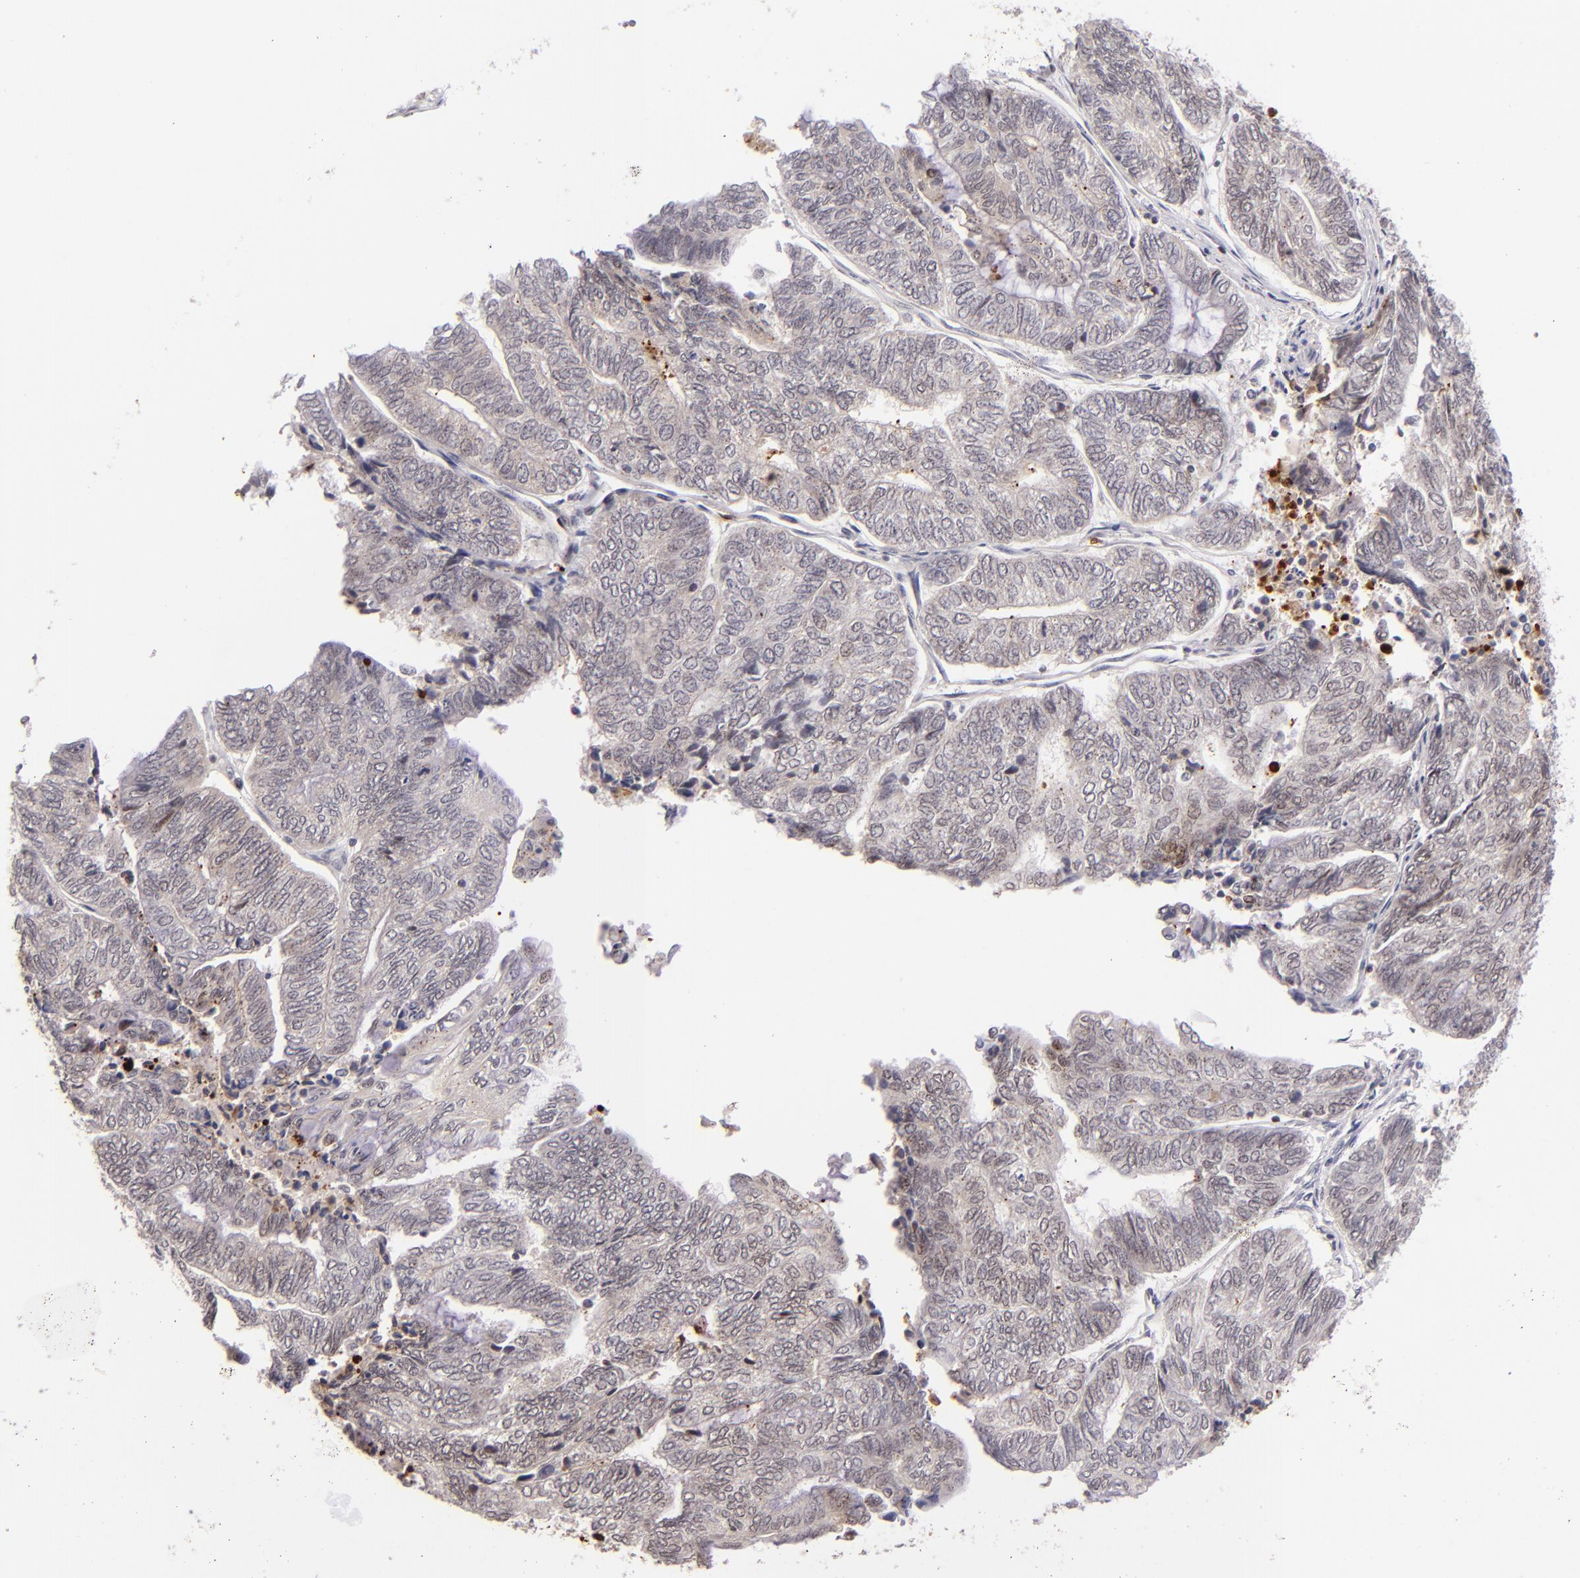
{"staining": {"intensity": "negative", "quantity": "none", "location": "none"}, "tissue": "endometrial cancer", "cell_type": "Tumor cells", "image_type": "cancer", "snomed": [{"axis": "morphology", "description": "Adenocarcinoma, NOS"}, {"axis": "topography", "description": "Uterus"}, {"axis": "topography", "description": "Endometrium"}], "caption": "Immunohistochemical staining of endometrial cancer displays no significant expression in tumor cells.", "gene": "RXRG", "patient": {"sex": "female", "age": 70}}